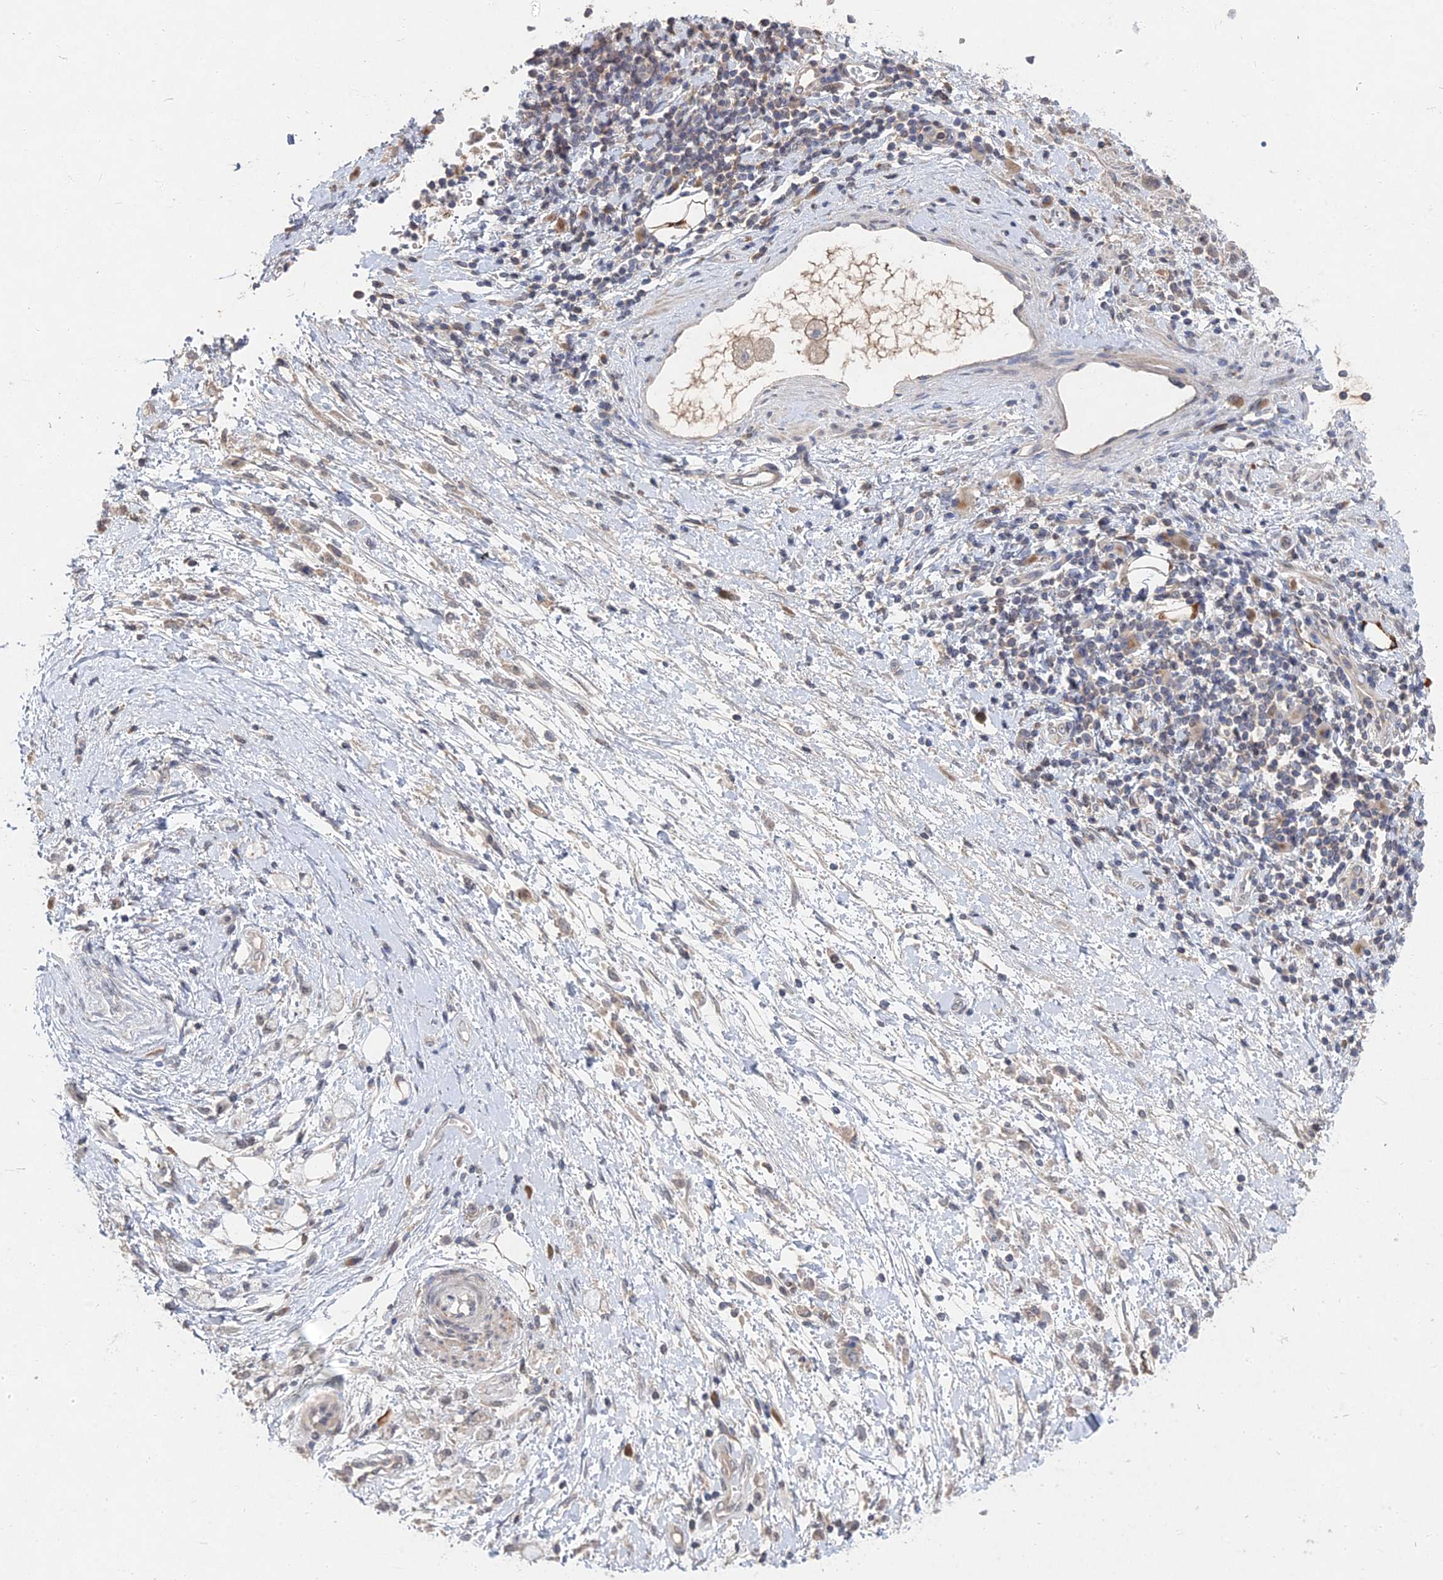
{"staining": {"intensity": "weak", "quantity": ">75%", "location": "cytoplasmic/membranous"}, "tissue": "stomach cancer", "cell_type": "Tumor cells", "image_type": "cancer", "snomed": [{"axis": "morphology", "description": "Adenocarcinoma, NOS"}, {"axis": "topography", "description": "Stomach"}], "caption": "Approximately >75% of tumor cells in stomach cancer (adenocarcinoma) show weak cytoplasmic/membranous protein positivity as visualized by brown immunohistochemical staining.", "gene": "GNA15", "patient": {"sex": "female", "age": 60}}